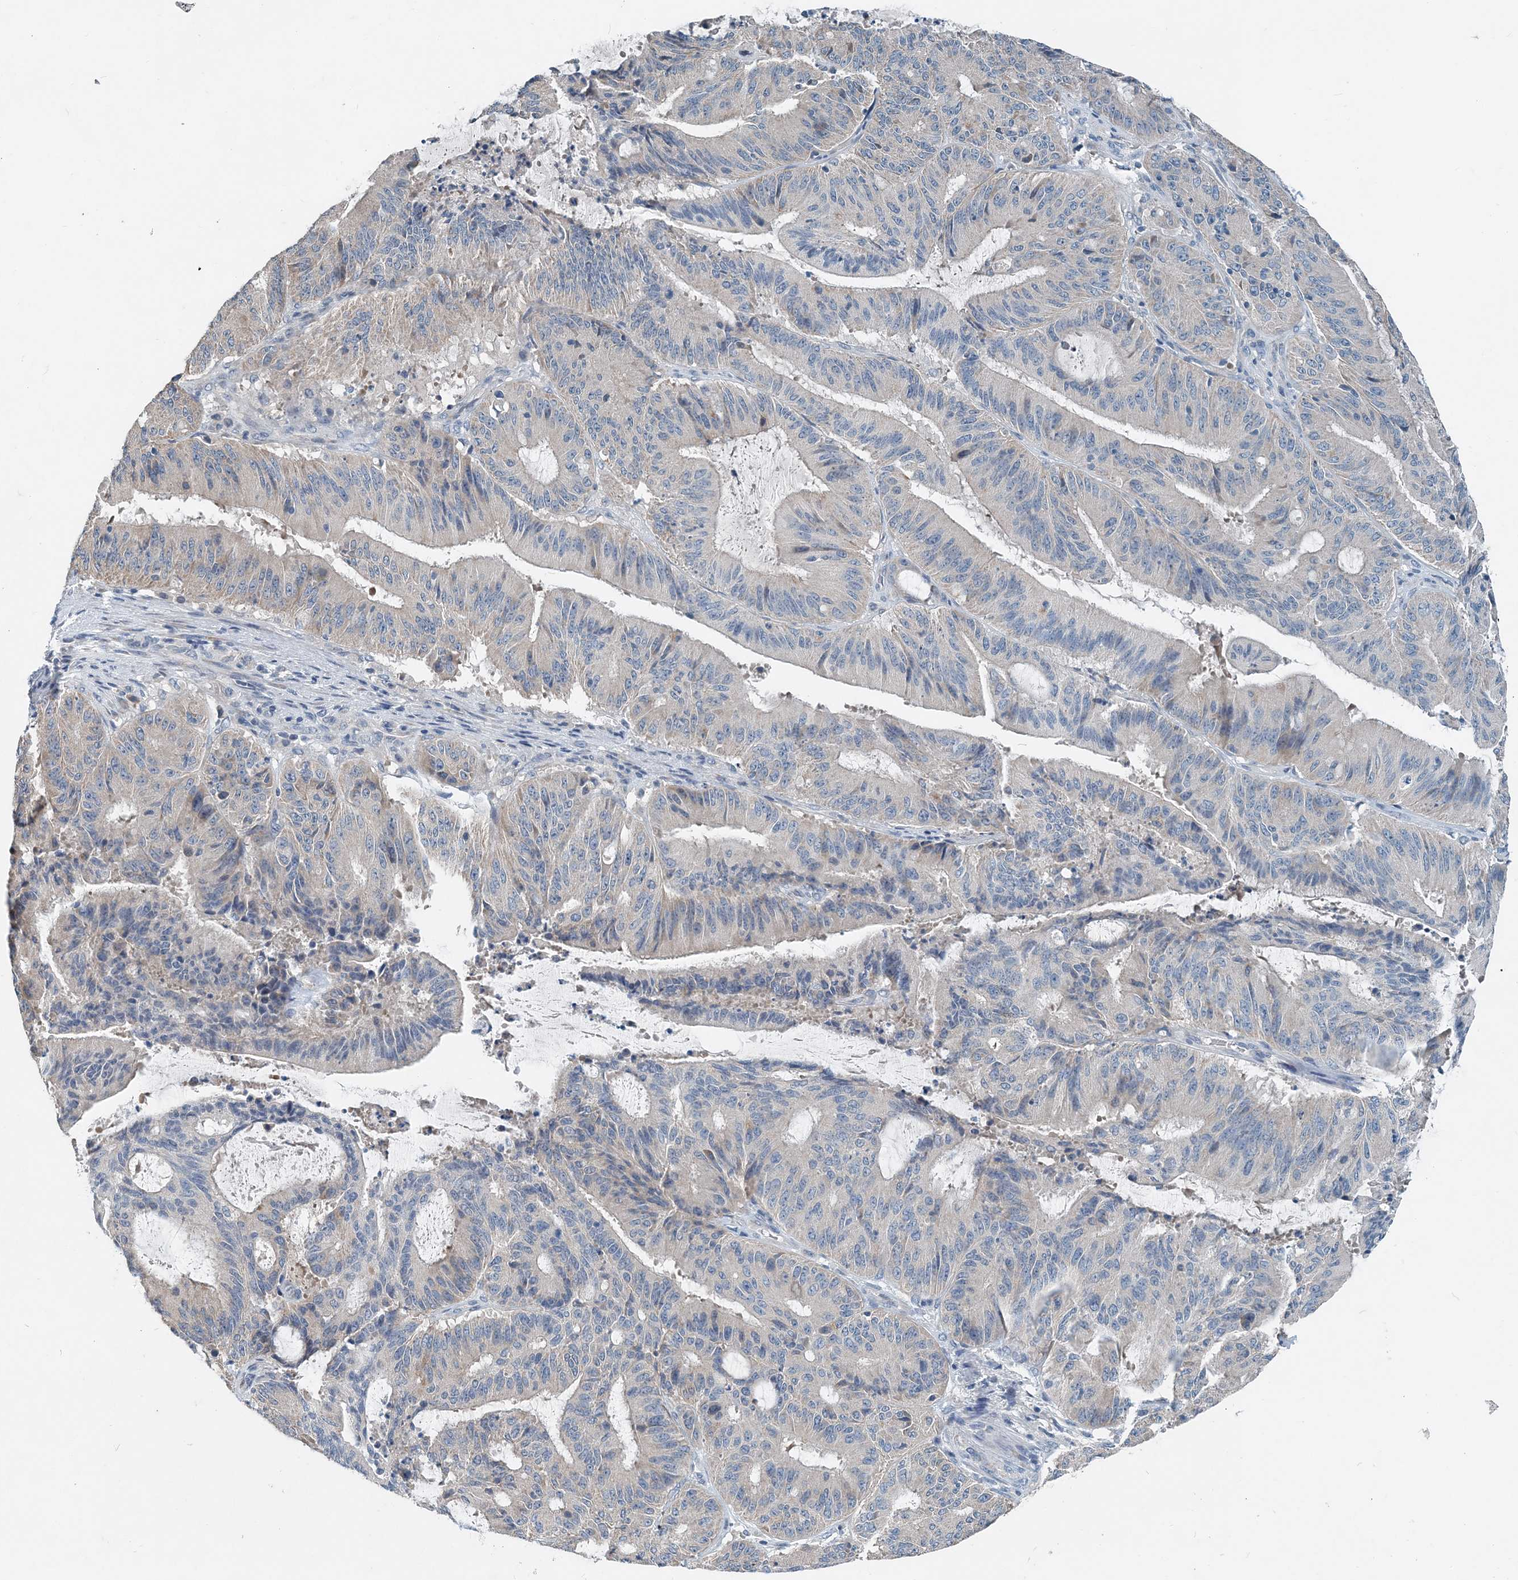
{"staining": {"intensity": "negative", "quantity": "none", "location": "none"}, "tissue": "liver cancer", "cell_type": "Tumor cells", "image_type": "cancer", "snomed": [{"axis": "morphology", "description": "Normal tissue, NOS"}, {"axis": "morphology", "description": "Cholangiocarcinoma"}, {"axis": "topography", "description": "Liver"}, {"axis": "topography", "description": "Peripheral nerve tissue"}], "caption": "Immunohistochemical staining of human cholangiocarcinoma (liver) demonstrates no significant positivity in tumor cells.", "gene": "EEF1A2", "patient": {"sex": "female", "age": 73}}